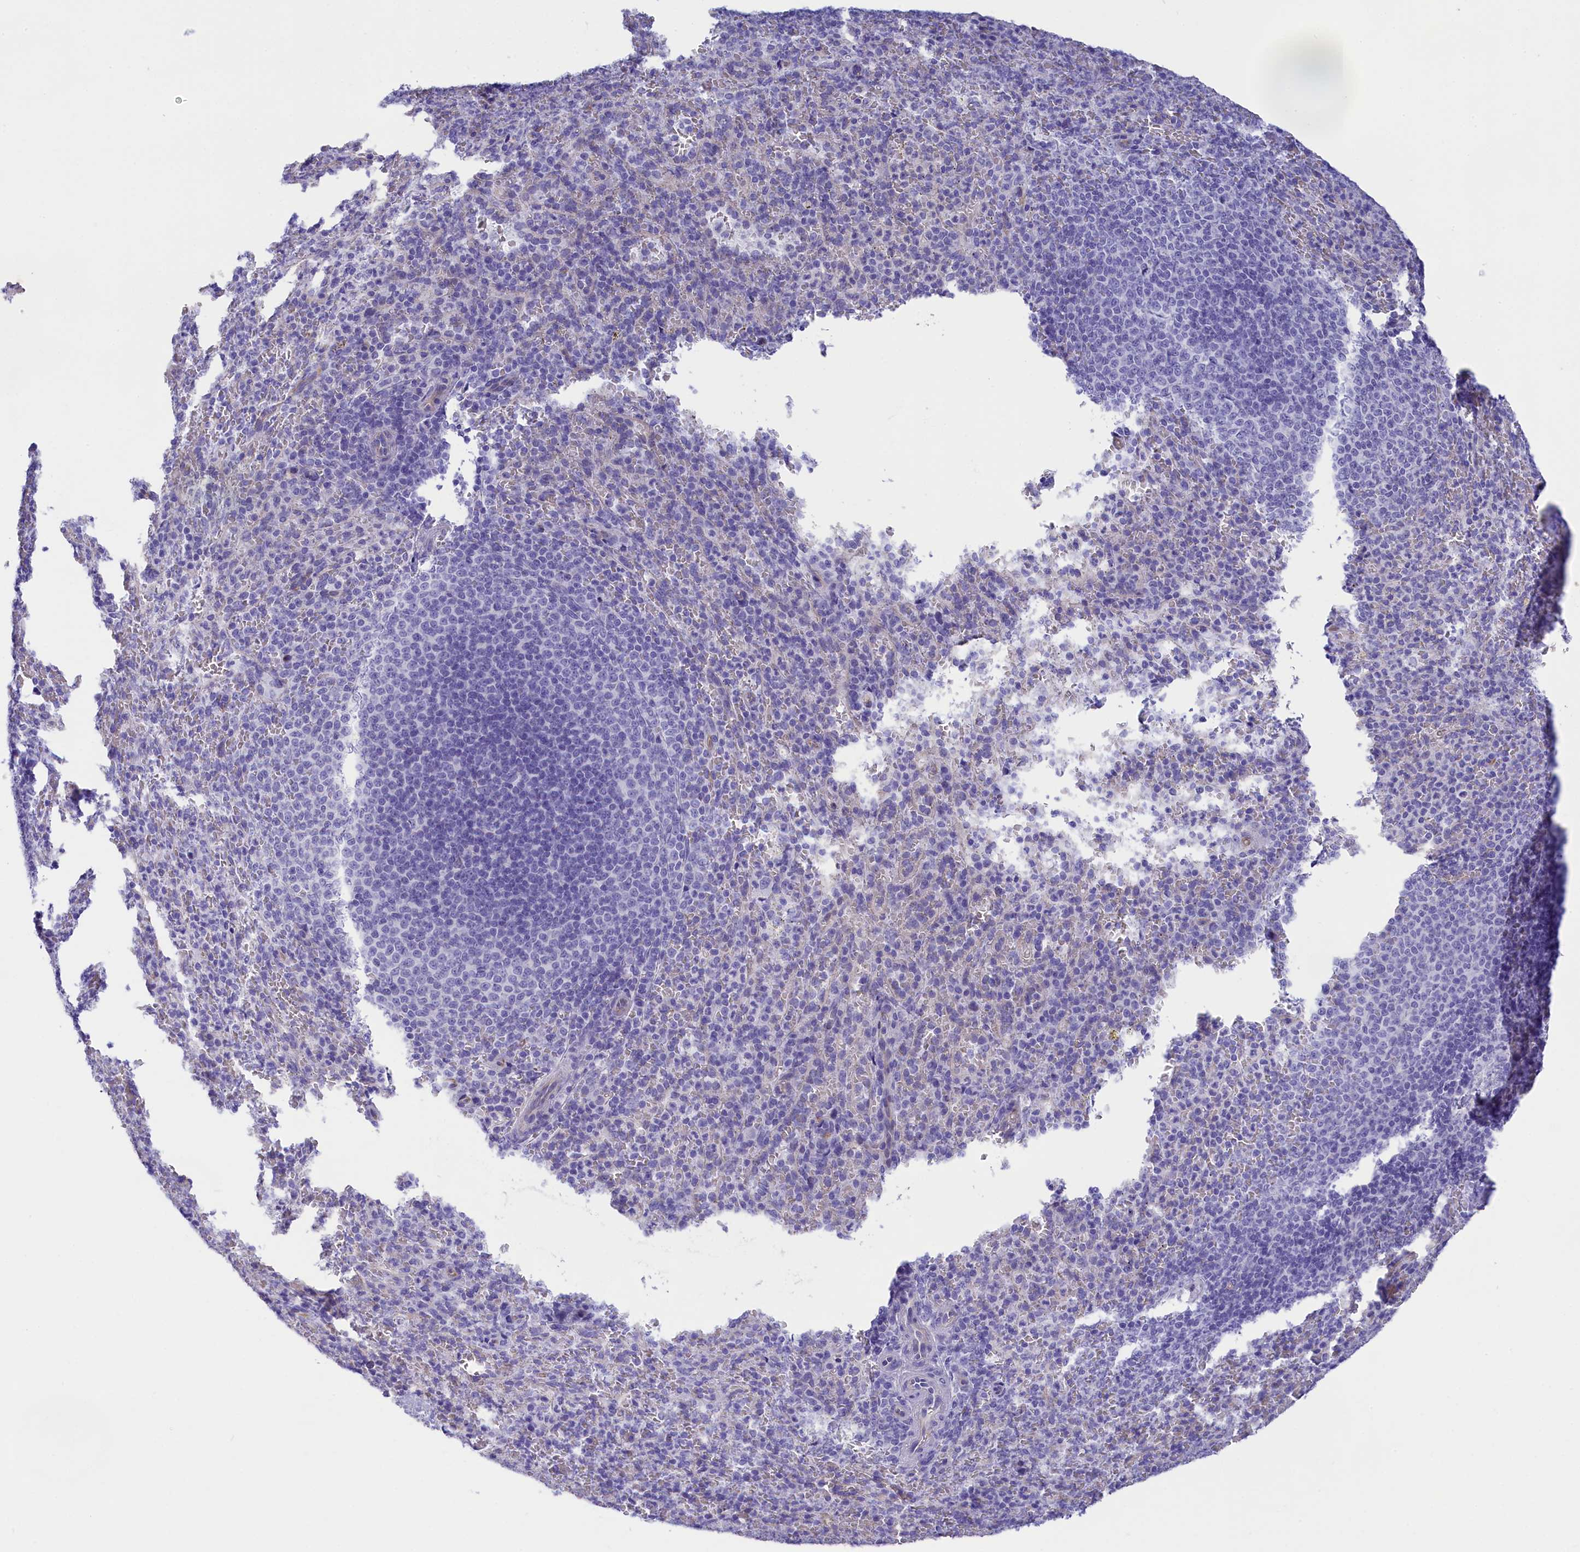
{"staining": {"intensity": "negative", "quantity": "none", "location": "none"}, "tissue": "spleen", "cell_type": "Cells in red pulp", "image_type": "normal", "snomed": [{"axis": "morphology", "description": "Normal tissue, NOS"}, {"axis": "topography", "description": "Spleen"}], "caption": "Normal spleen was stained to show a protein in brown. There is no significant positivity in cells in red pulp. The staining is performed using DAB brown chromogen with nuclei counter-stained in using hematoxylin.", "gene": "TACSTD2", "patient": {"sex": "female", "age": 21}}